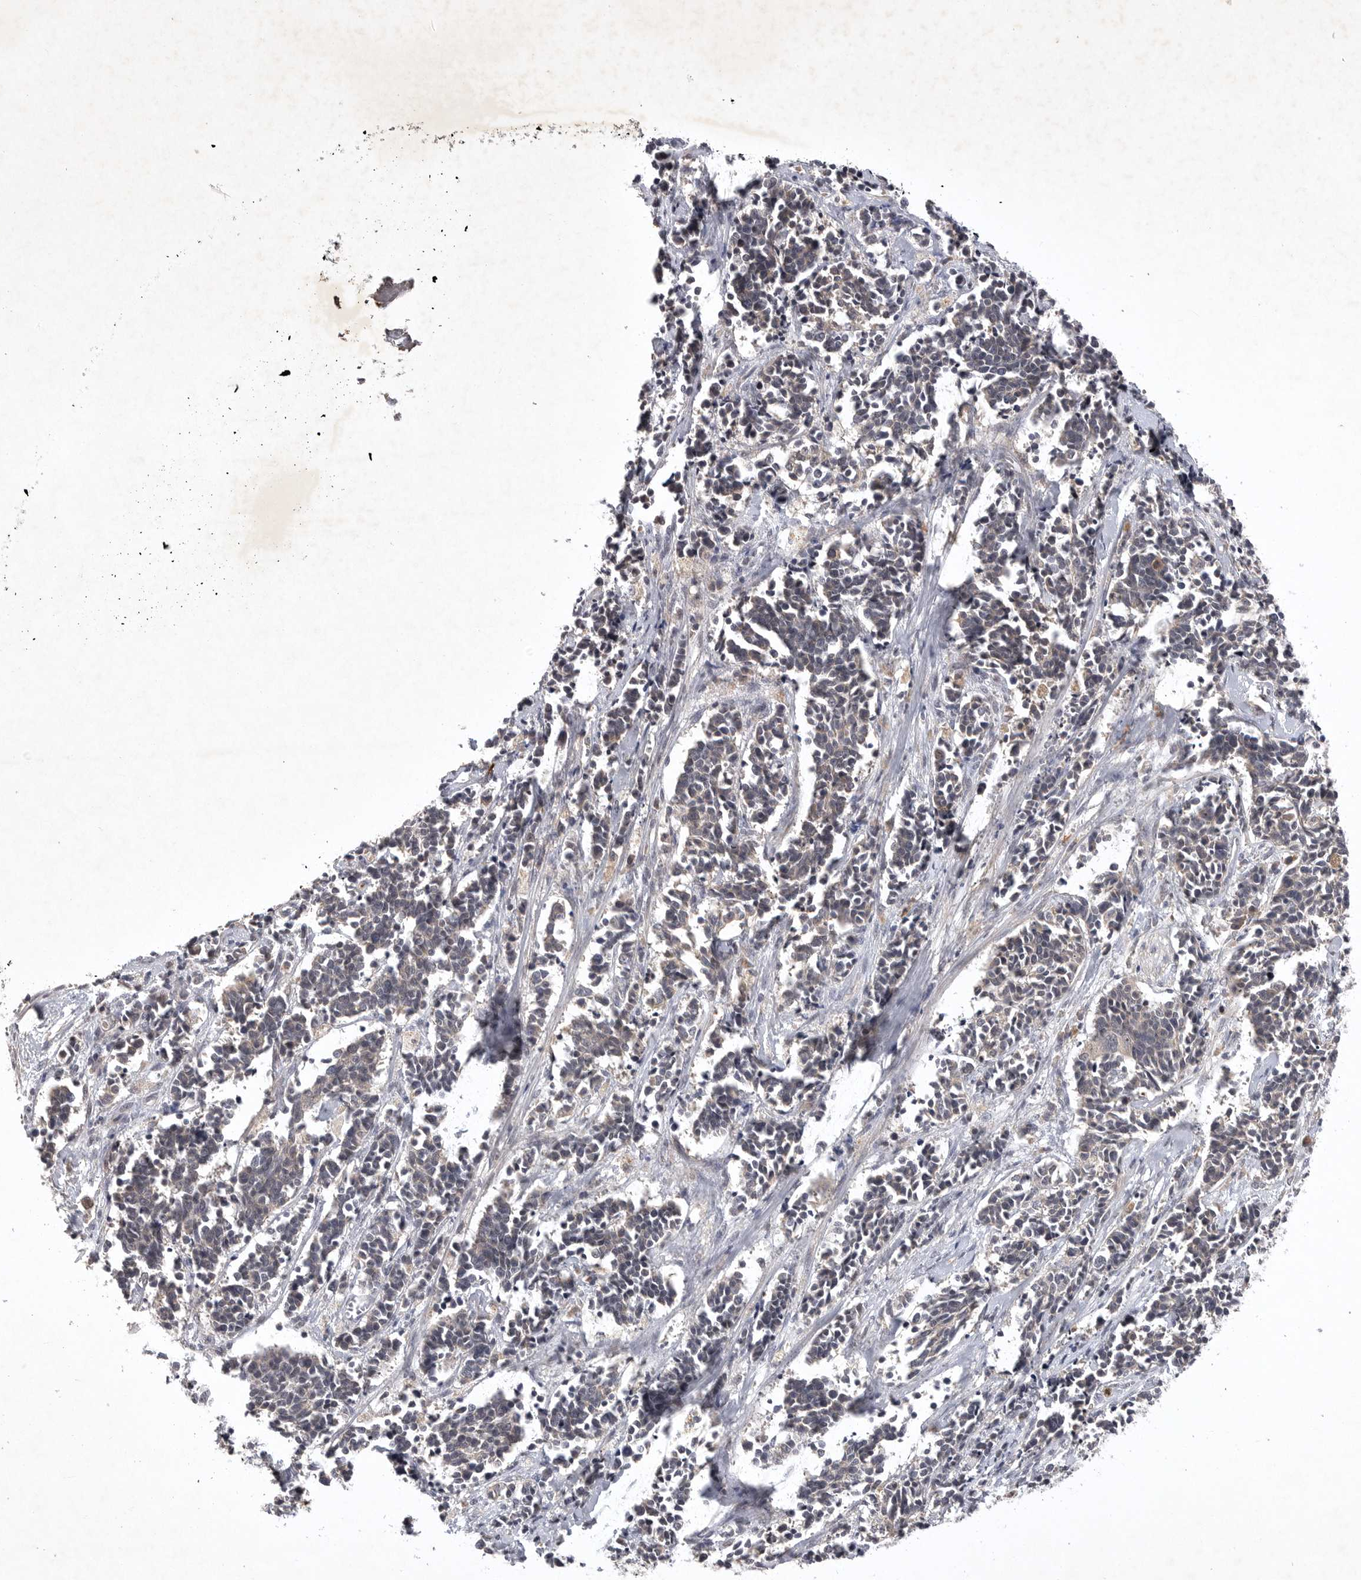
{"staining": {"intensity": "negative", "quantity": "none", "location": "none"}, "tissue": "cervical cancer", "cell_type": "Tumor cells", "image_type": "cancer", "snomed": [{"axis": "morphology", "description": "Normal tissue, NOS"}, {"axis": "morphology", "description": "Squamous cell carcinoma, NOS"}, {"axis": "topography", "description": "Cervix"}], "caption": "This histopathology image is of cervical cancer stained with immunohistochemistry to label a protein in brown with the nuclei are counter-stained blue. There is no positivity in tumor cells.", "gene": "UBE3D", "patient": {"sex": "female", "age": 35}}